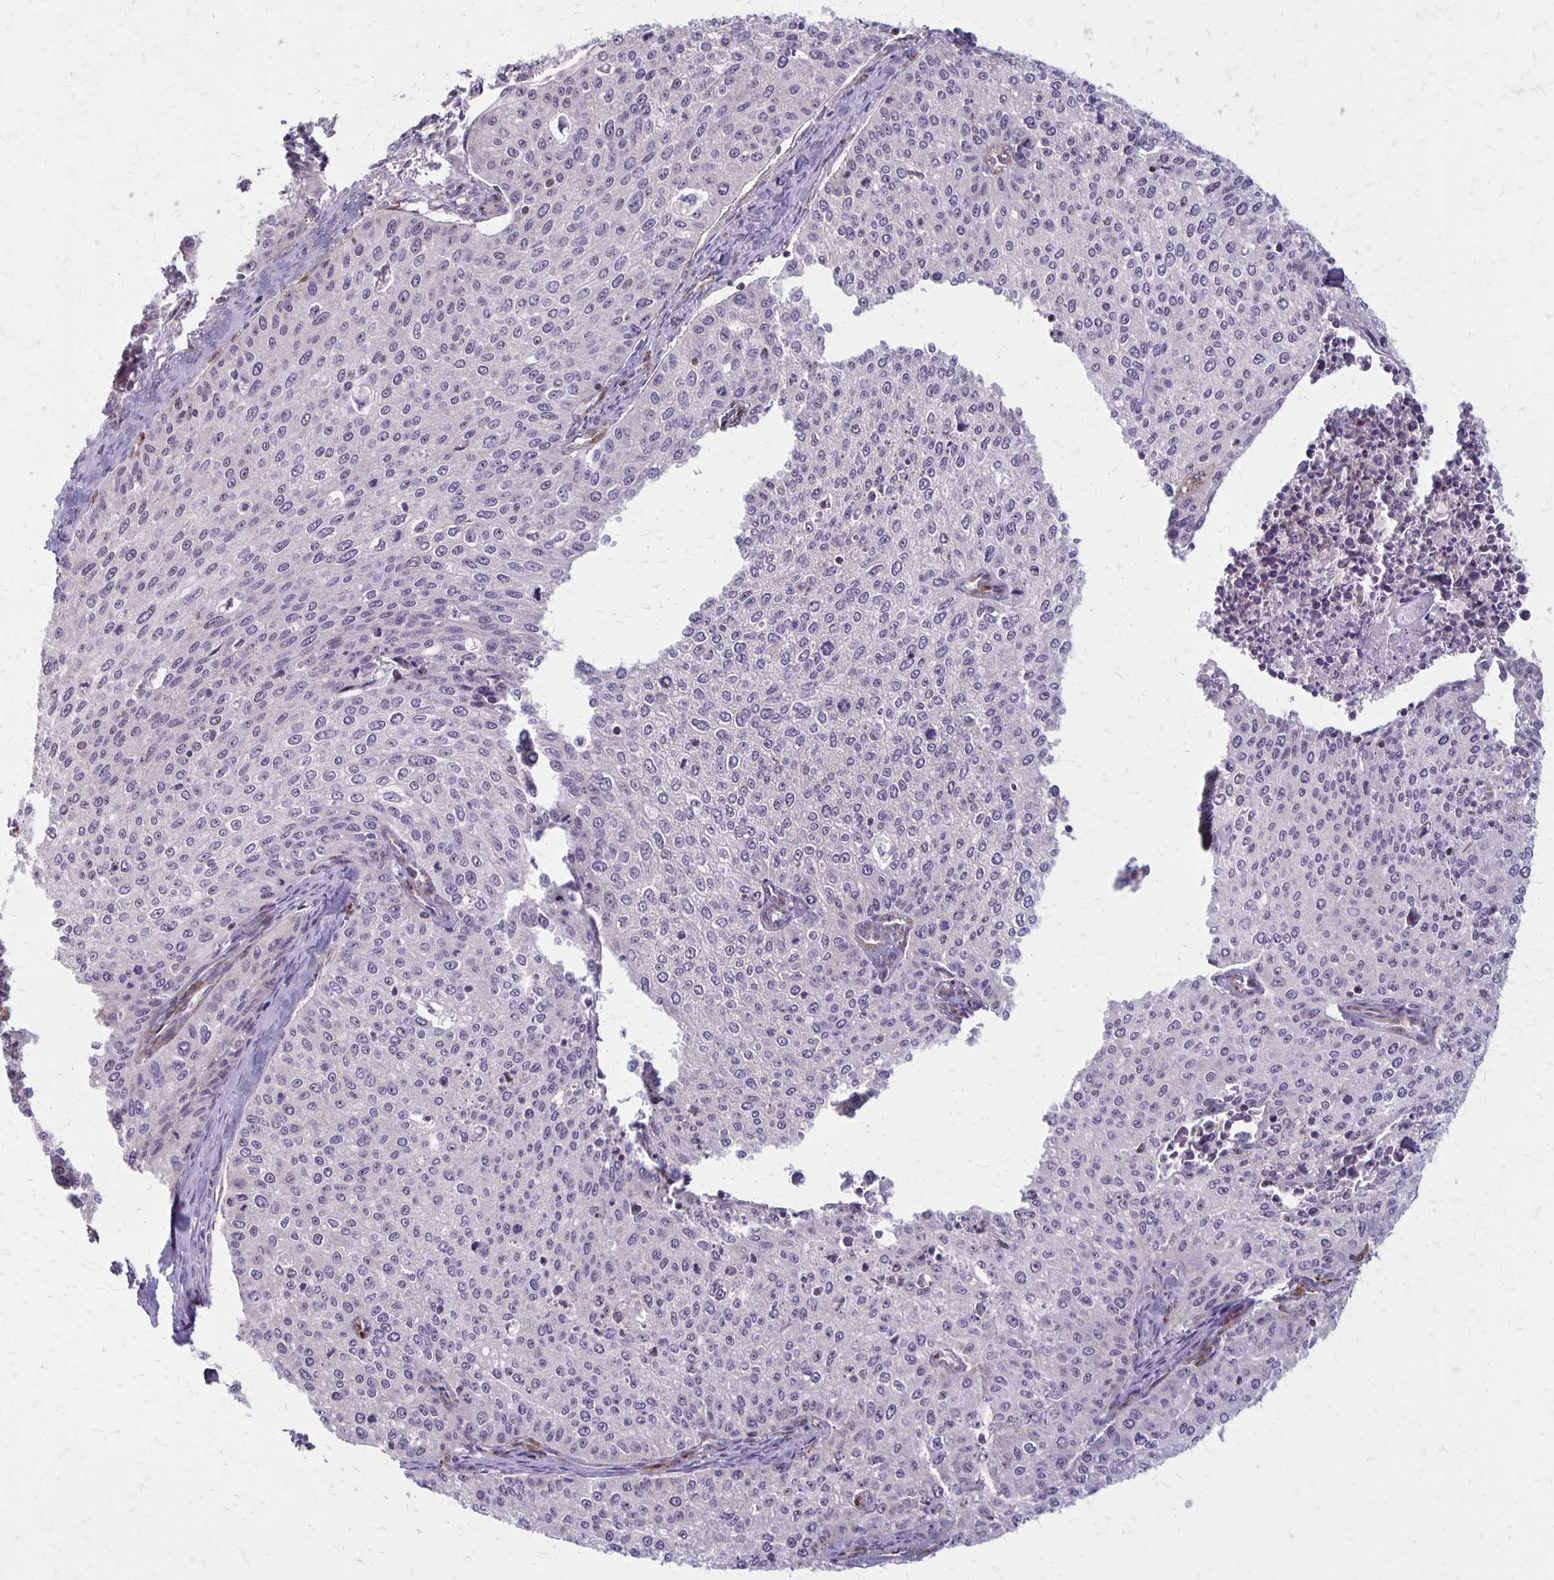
{"staining": {"intensity": "negative", "quantity": "none", "location": "none"}, "tissue": "cervical cancer", "cell_type": "Tumor cells", "image_type": "cancer", "snomed": [{"axis": "morphology", "description": "Squamous cell carcinoma, NOS"}, {"axis": "topography", "description": "Cervix"}], "caption": "Tumor cells show no significant expression in cervical cancer. (DAB IHC with hematoxylin counter stain).", "gene": "SEPTIN5", "patient": {"sex": "female", "age": 38}}